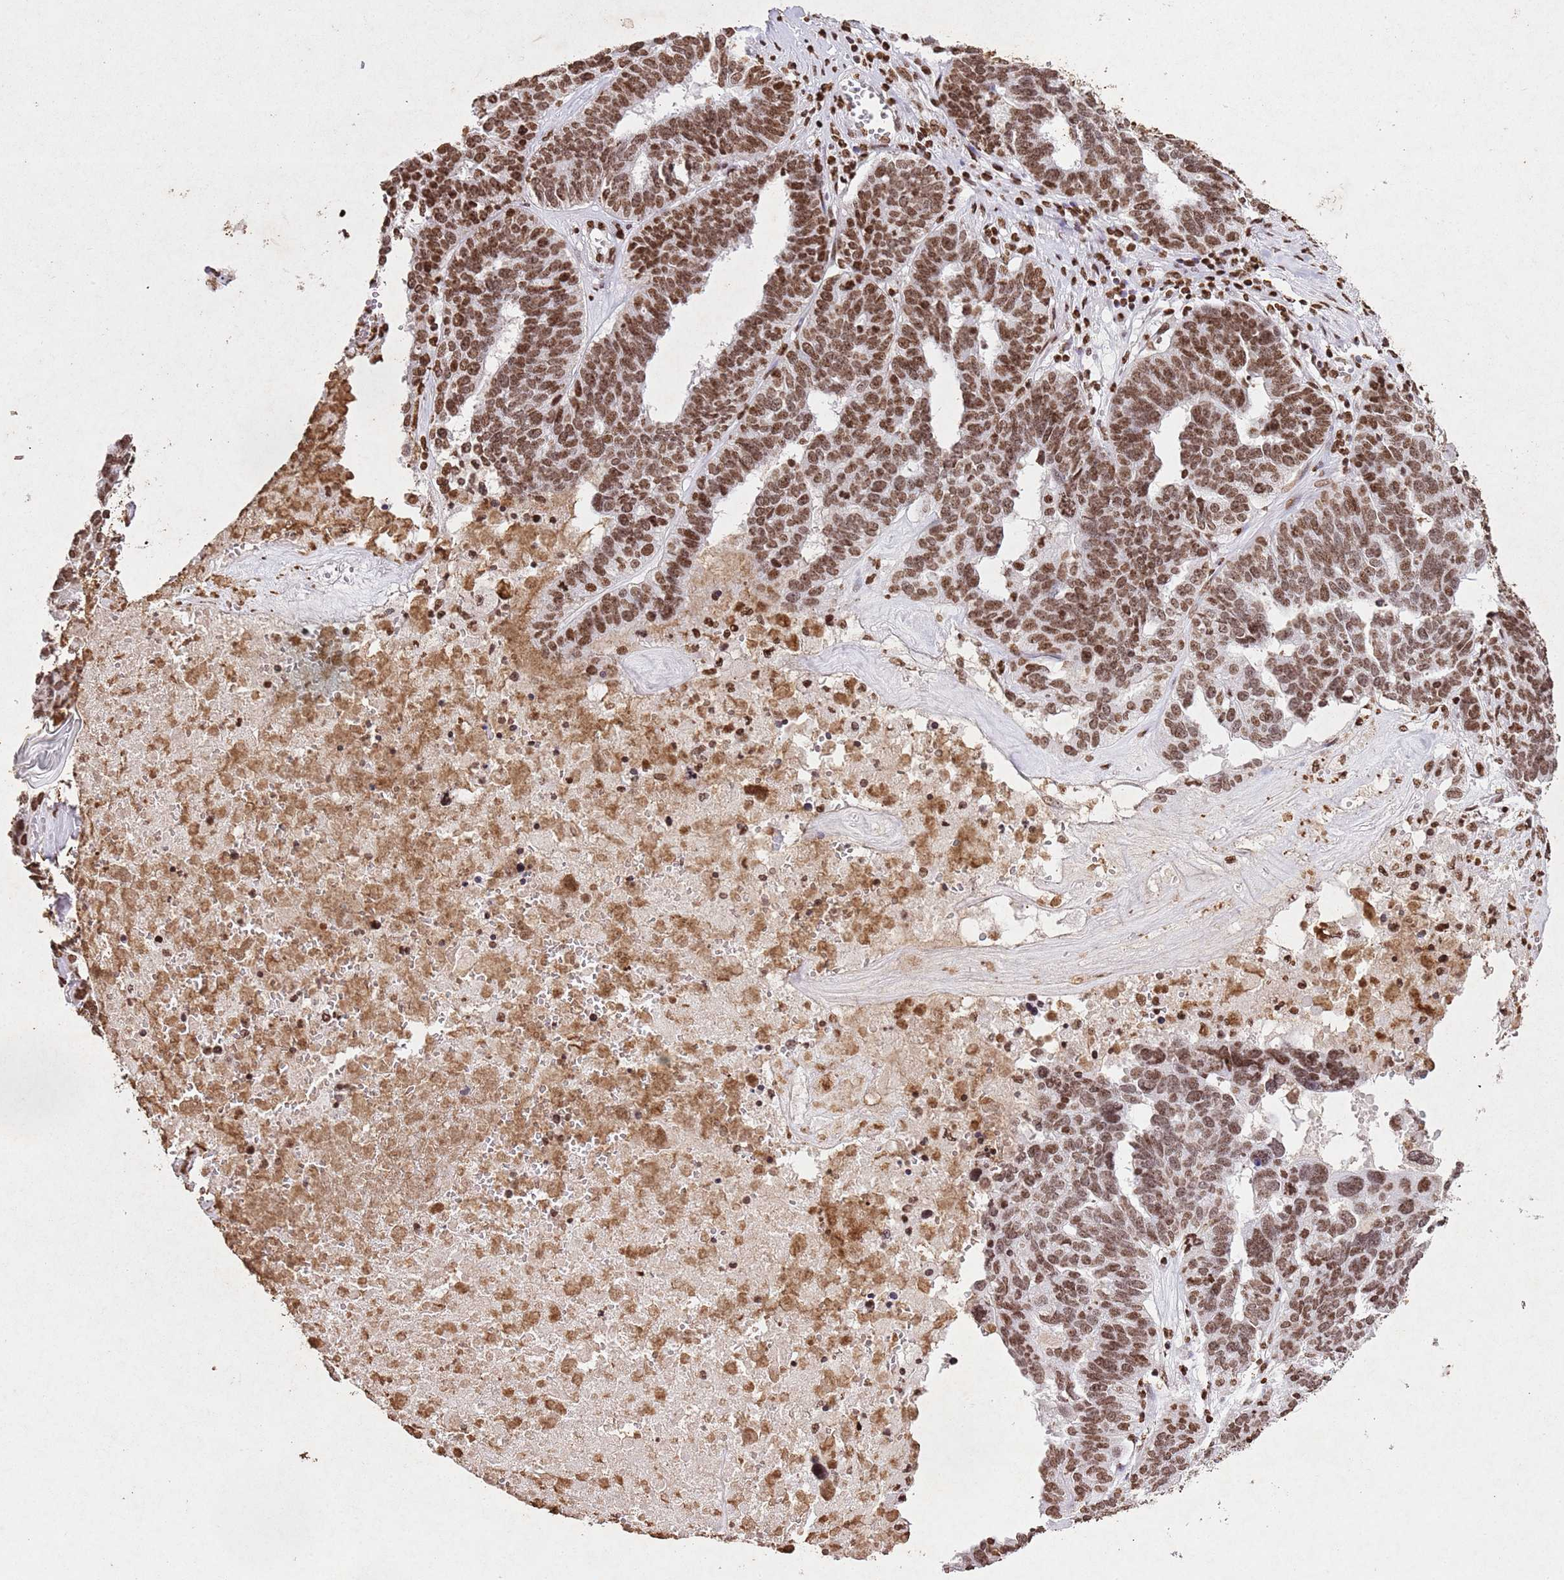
{"staining": {"intensity": "moderate", "quantity": ">75%", "location": "nuclear"}, "tissue": "ovarian cancer", "cell_type": "Tumor cells", "image_type": "cancer", "snomed": [{"axis": "morphology", "description": "Cystadenocarcinoma, serous, NOS"}, {"axis": "topography", "description": "Ovary"}], "caption": "The immunohistochemical stain highlights moderate nuclear staining in tumor cells of ovarian serous cystadenocarcinoma tissue.", "gene": "BMAL1", "patient": {"sex": "female", "age": 59}}